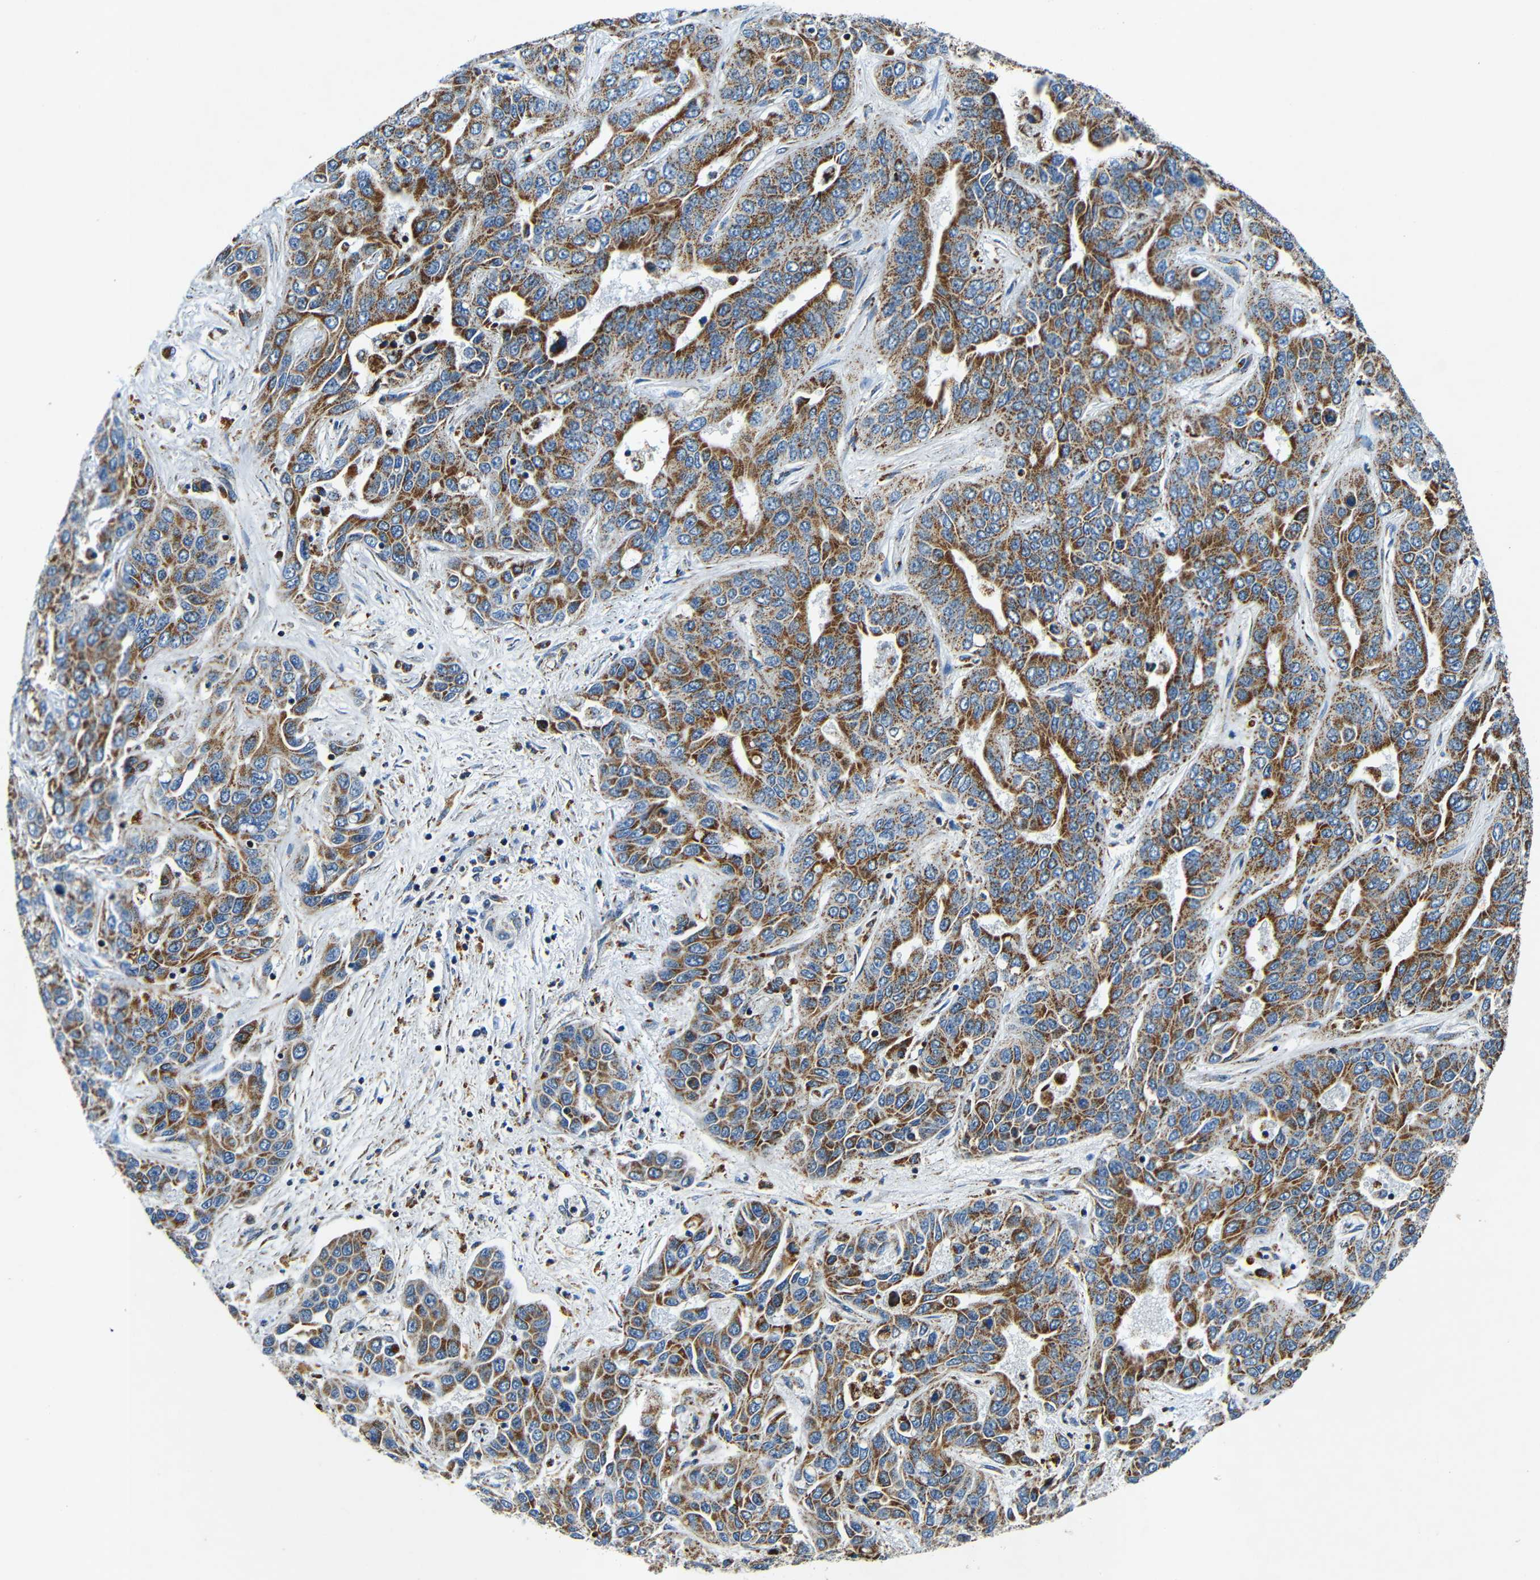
{"staining": {"intensity": "strong", "quantity": ">75%", "location": "cytoplasmic/membranous"}, "tissue": "liver cancer", "cell_type": "Tumor cells", "image_type": "cancer", "snomed": [{"axis": "morphology", "description": "Cholangiocarcinoma"}, {"axis": "topography", "description": "Liver"}], "caption": "Immunohistochemistry image of human liver cholangiocarcinoma stained for a protein (brown), which exhibits high levels of strong cytoplasmic/membranous staining in approximately >75% of tumor cells.", "gene": "GALNT18", "patient": {"sex": "female", "age": 52}}